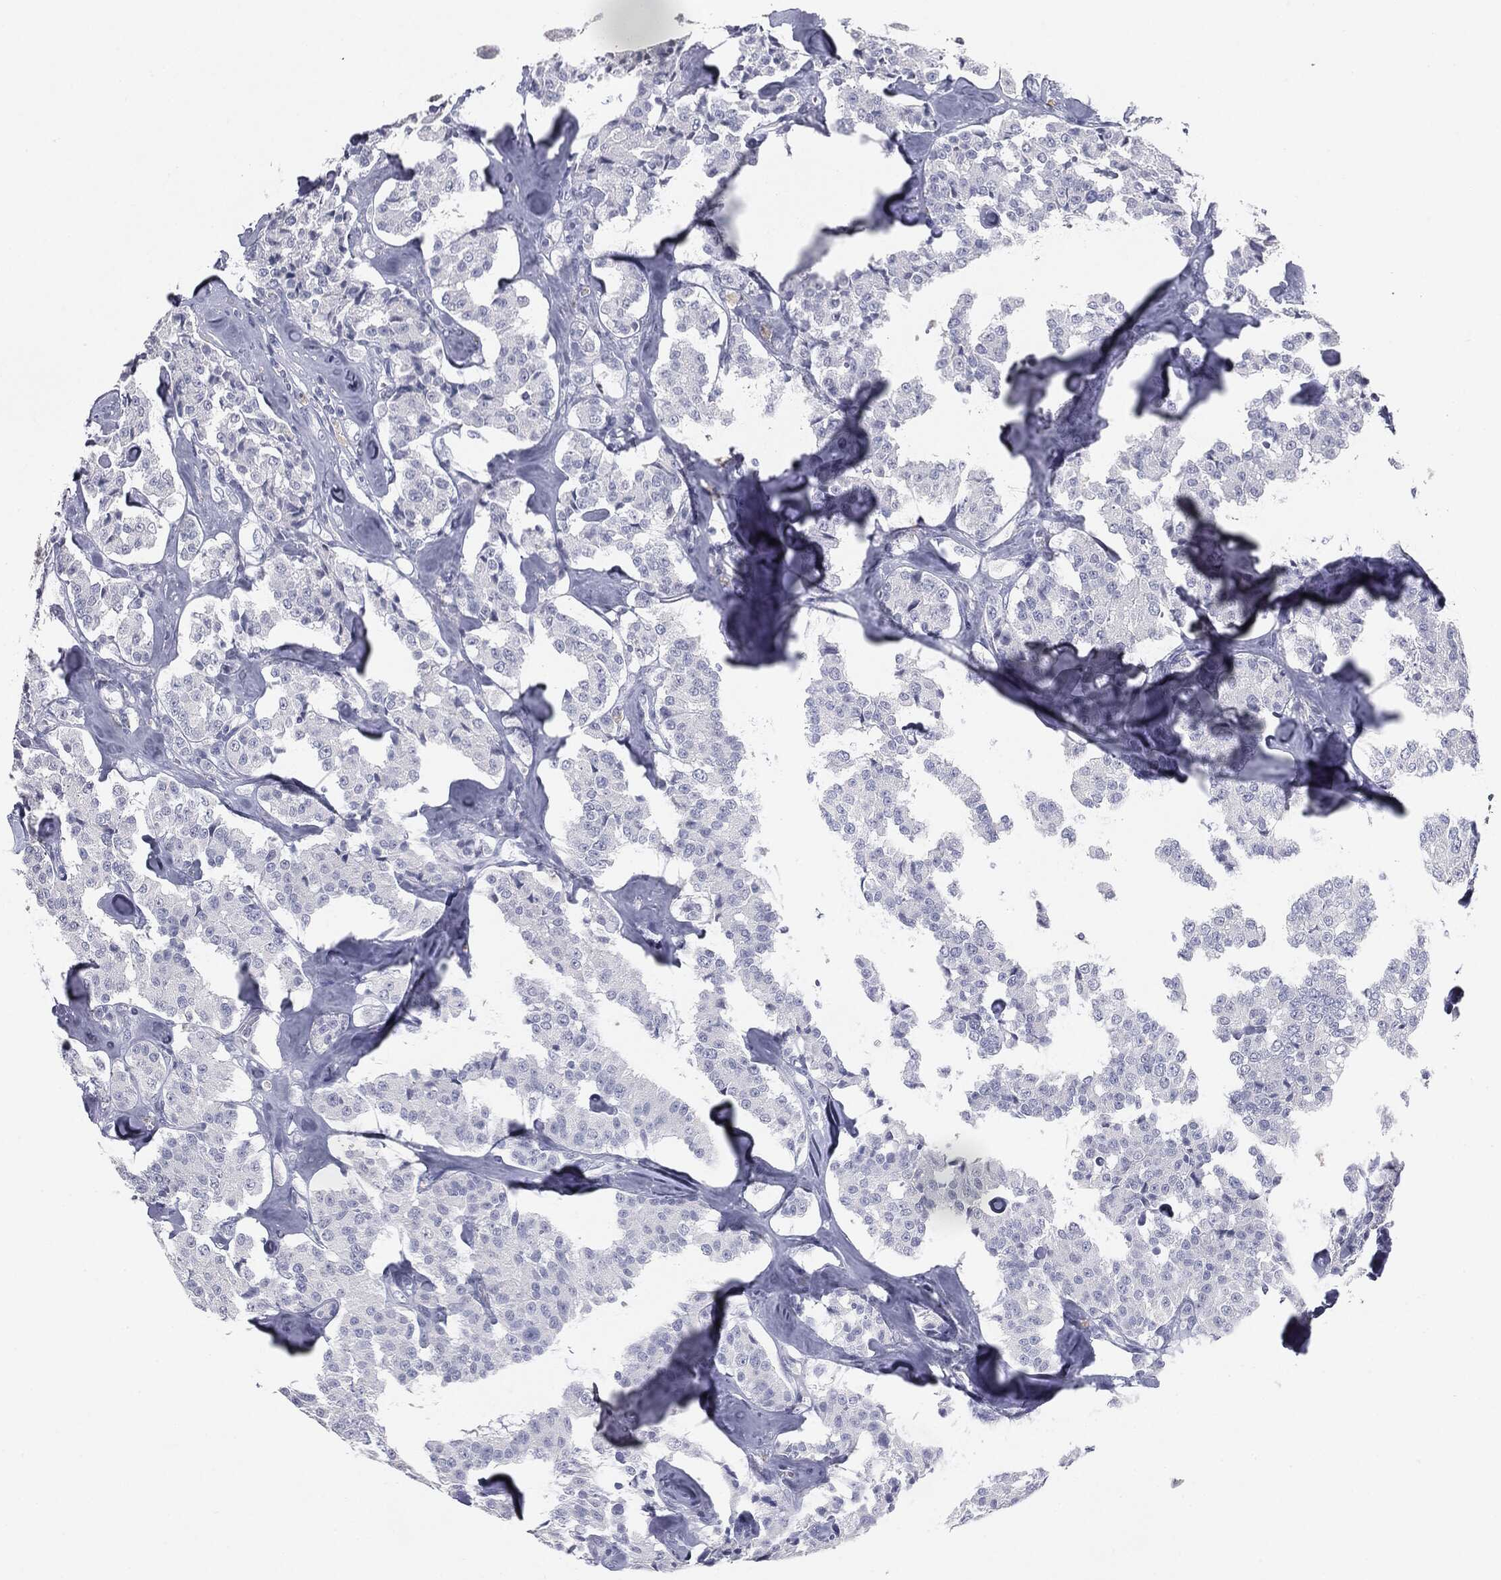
{"staining": {"intensity": "negative", "quantity": "none", "location": "none"}, "tissue": "carcinoid", "cell_type": "Tumor cells", "image_type": "cancer", "snomed": [{"axis": "morphology", "description": "Carcinoid, malignant, NOS"}, {"axis": "topography", "description": "Pancreas"}], "caption": "The micrograph shows no significant staining in tumor cells of carcinoid (malignant).", "gene": "TPO", "patient": {"sex": "male", "age": 41}}